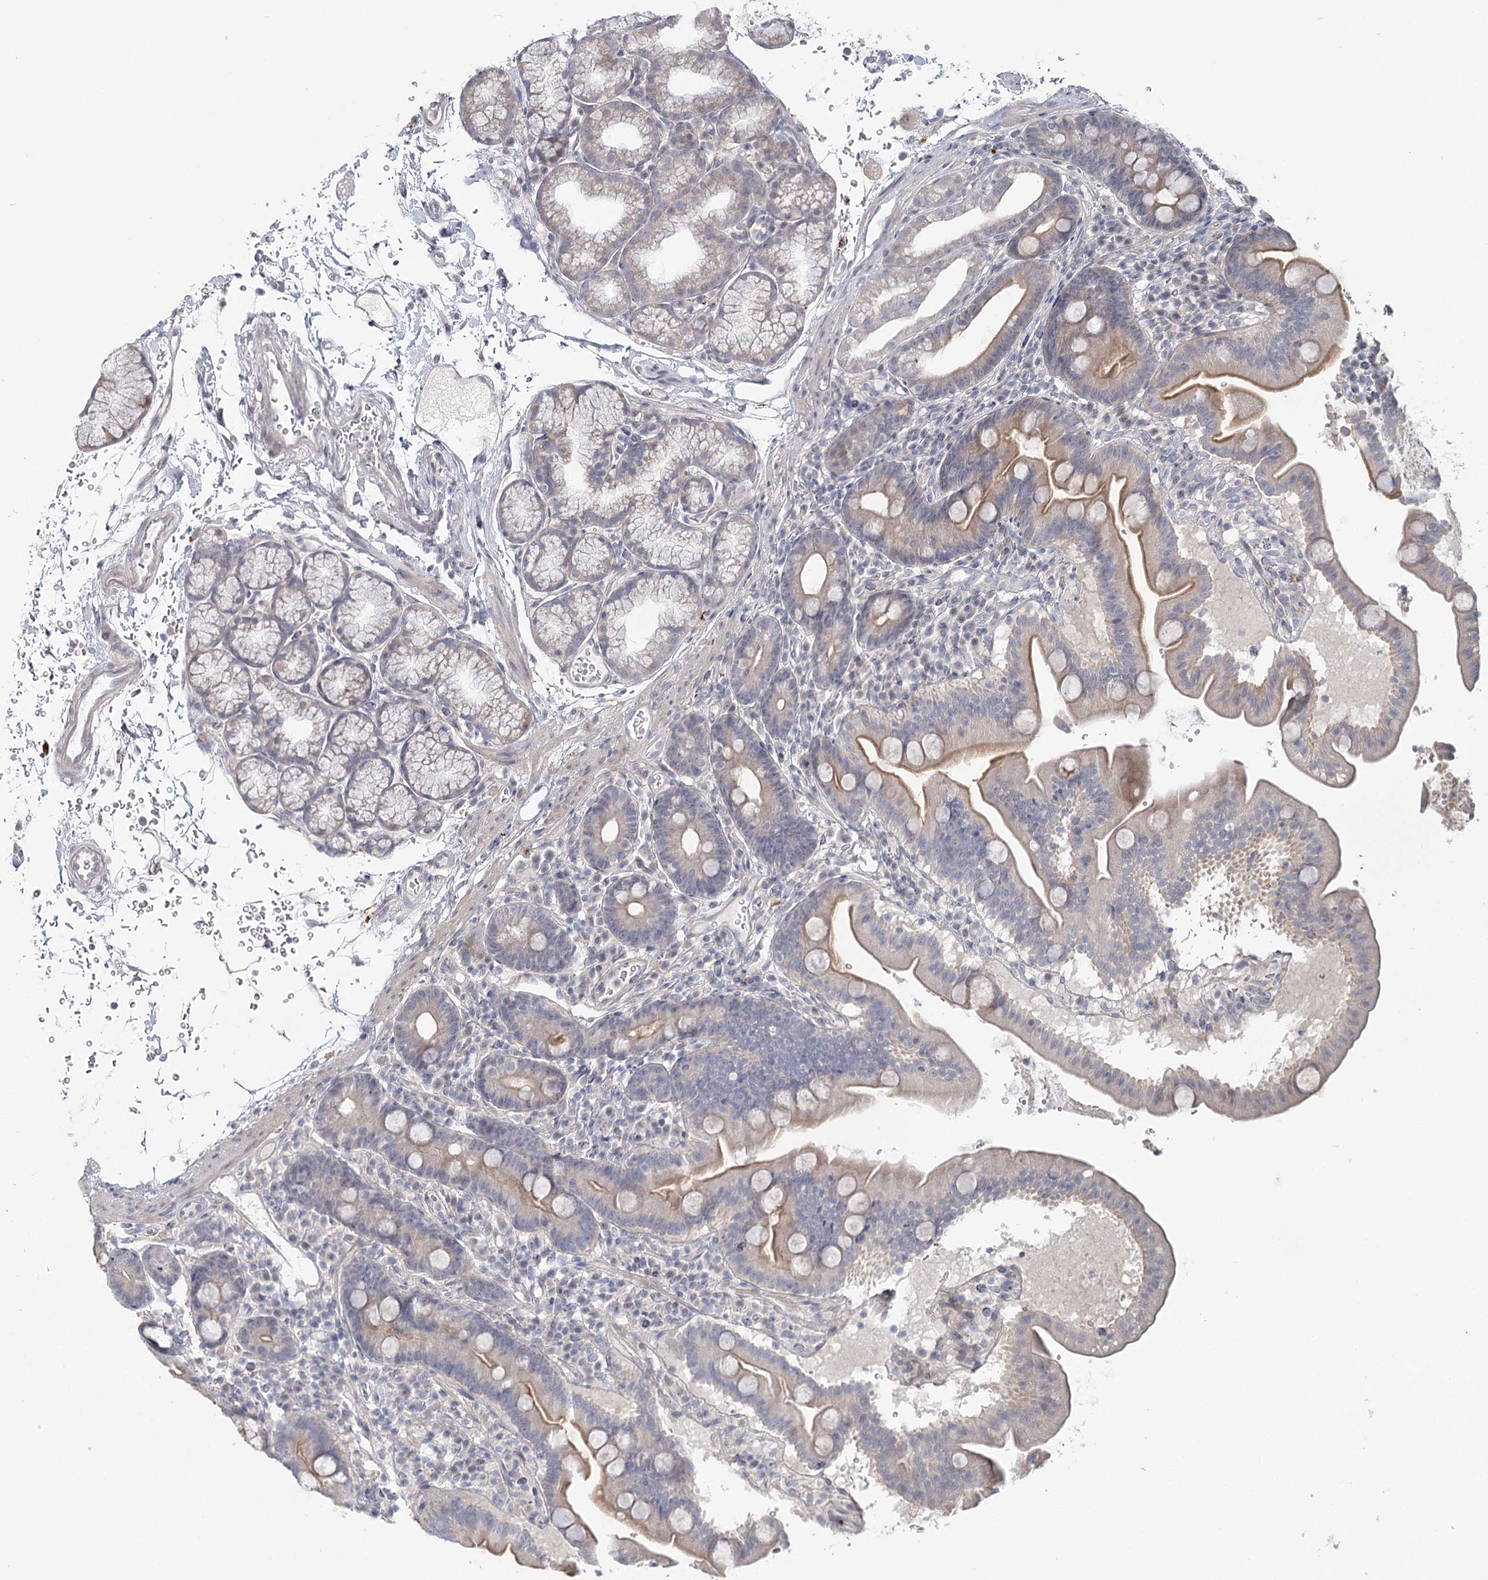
{"staining": {"intensity": "moderate", "quantity": "25%-75%", "location": "cytoplasmic/membranous"}, "tissue": "duodenum", "cell_type": "Glandular cells", "image_type": "normal", "snomed": [{"axis": "morphology", "description": "Normal tissue, NOS"}, {"axis": "topography", "description": "Duodenum"}], "caption": "Duodenum stained with DAB (3,3'-diaminobenzidine) immunohistochemistry reveals medium levels of moderate cytoplasmic/membranous staining in approximately 25%-75% of glandular cells. Nuclei are stained in blue.", "gene": "USP11", "patient": {"sex": "male", "age": 54}}